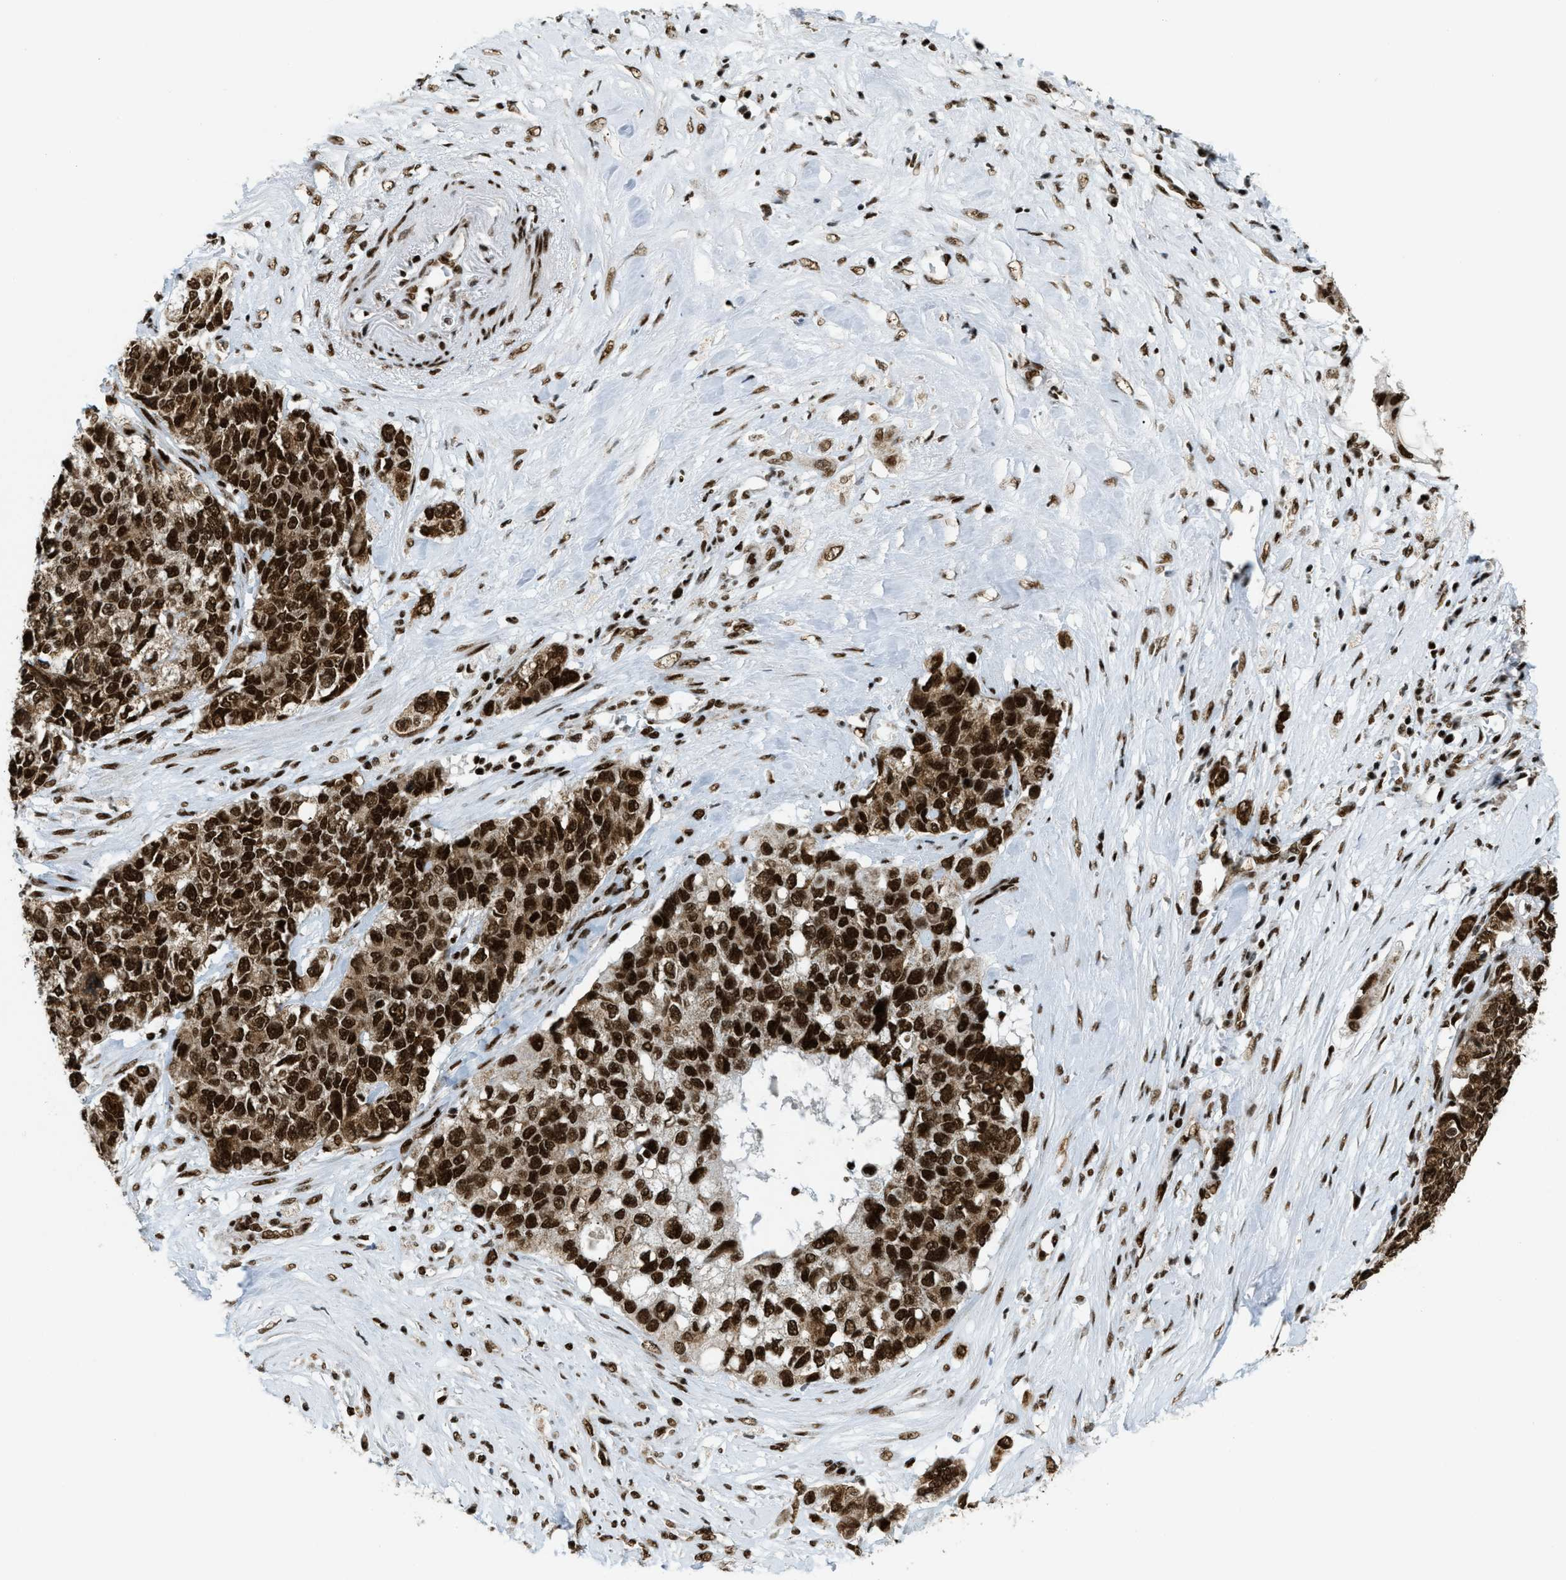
{"staining": {"intensity": "strong", "quantity": ">75%", "location": "nuclear"}, "tissue": "pancreatic cancer", "cell_type": "Tumor cells", "image_type": "cancer", "snomed": [{"axis": "morphology", "description": "Adenocarcinoma, NOS"}, {"axis": "topography", "description": "Pancreas"}], "caption": "Pancreatic cancer stained for a protein reveals strong nuclear positivity in tumor cells. Immunohistochemistry (ihc) stains the protein of interest in brown and the nuclei are stained blue.", "gene": "GABPB1", "patient": {"sex": "female", "age": 56}}